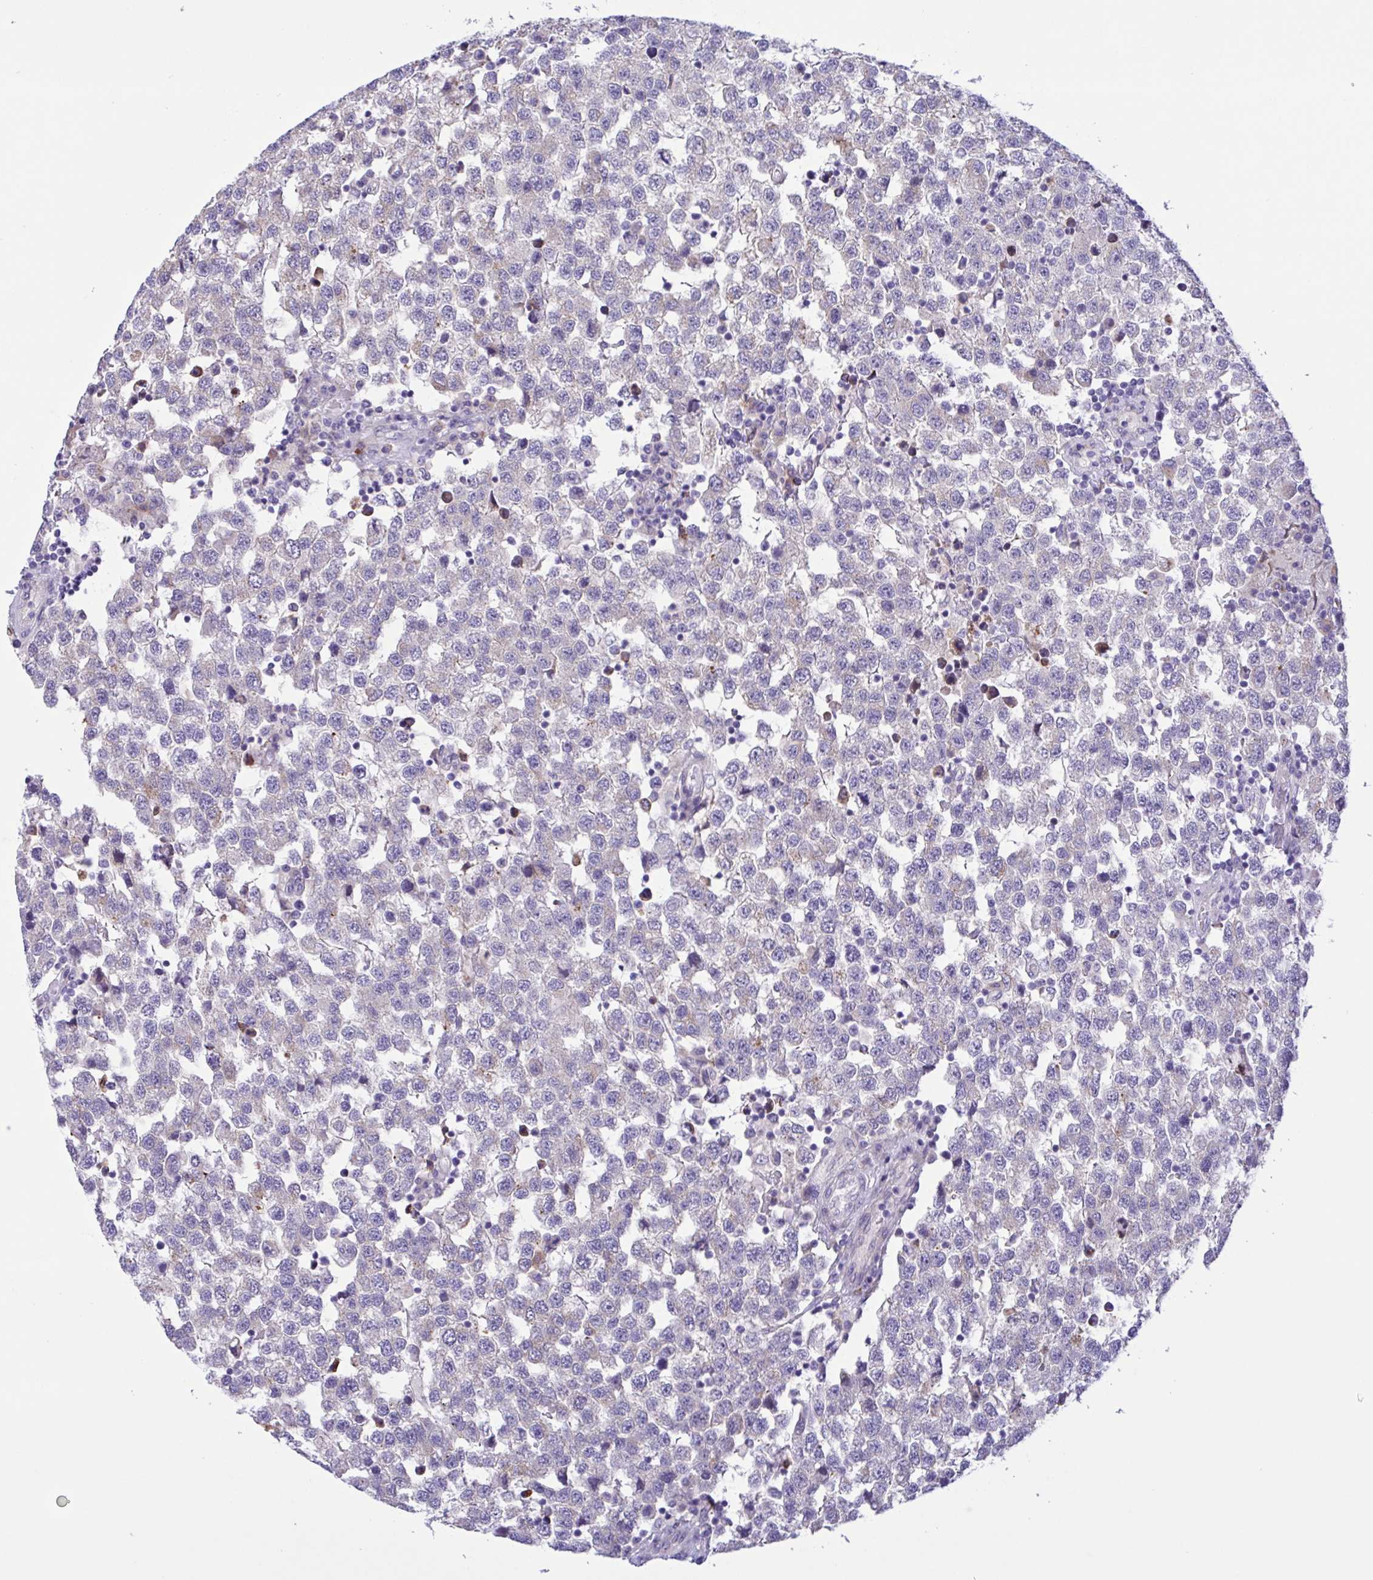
{"staining": {"intensity": "negative", "quantity": "none", "location": "none"}, "tissue": "testis cancer", "cell_type": "Tumor cells", "image_type": "cancer", "snomed": [{"axis": "morphology", "description": "Seminoma, NOS"}, {"axis": "topography", "description": "Testis"}], "caption": "DAB immunohistochemical staining of human testis cancer (seminoma) exhibits no significant positivity in tumor cells.", "gene": "DSC3", "patient": {"sex": "male", "age": 34}}